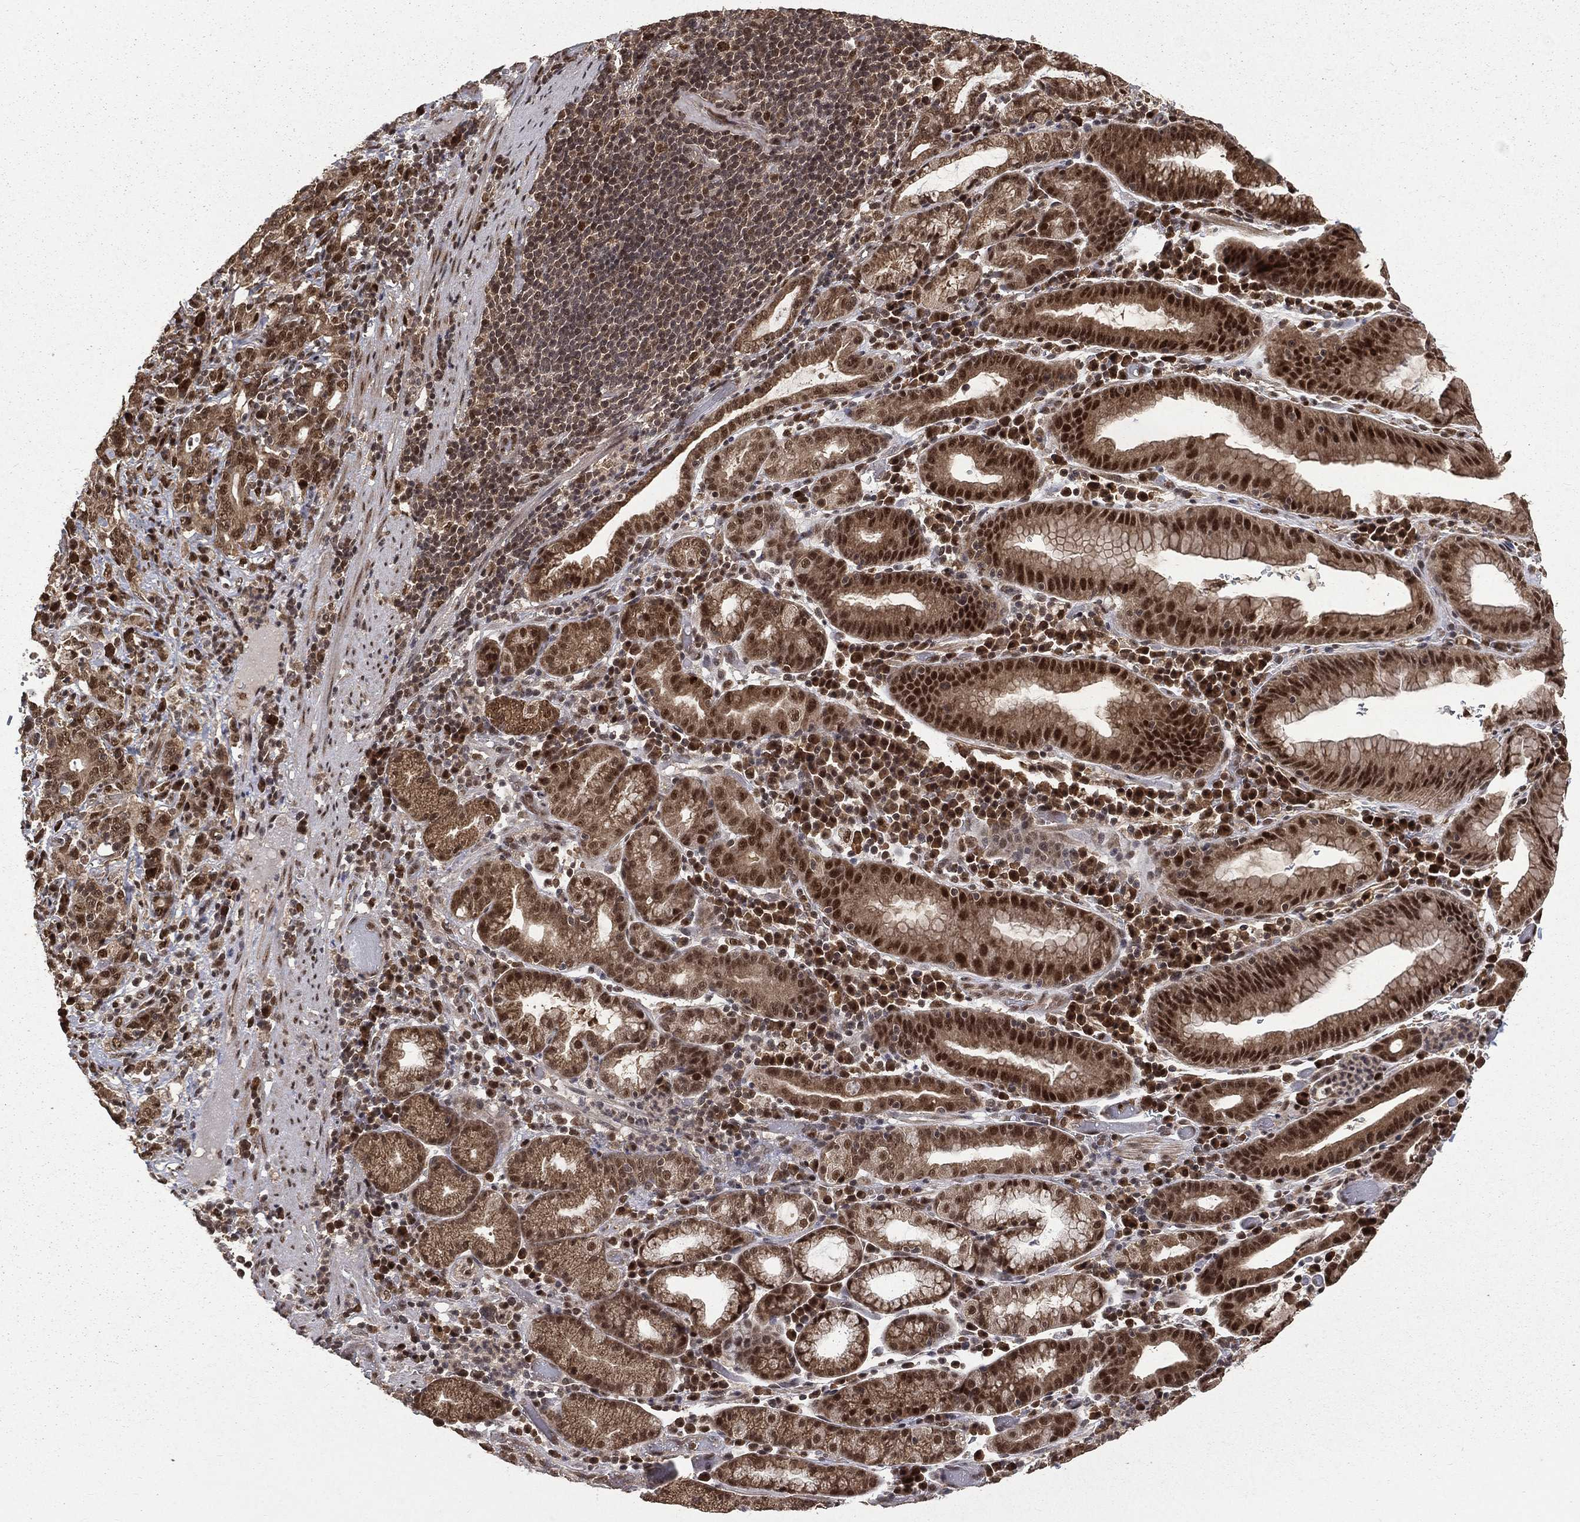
{"staining": {"intensity": "strong", "quantity": ">75%", "location": "nuclear"}, "tissue": "stomach cancer", "cell_type": "Tumor cells", "image_type": "cancer", "snomed": [{"axis": "morphology", "description": "Adenocarcinoma, NOS"}, {"axis": "topography", "description": "Stomach"}], "caption": "Adenocarcinoma (stomach) stained for a protein exhibits strong nuclear positivity in tumor cells. The protein of interest is shown in brown color, while the nuclei are stained blue.", "gene": "JMJD6", "patient": {"sex": "male", "age": 79}}